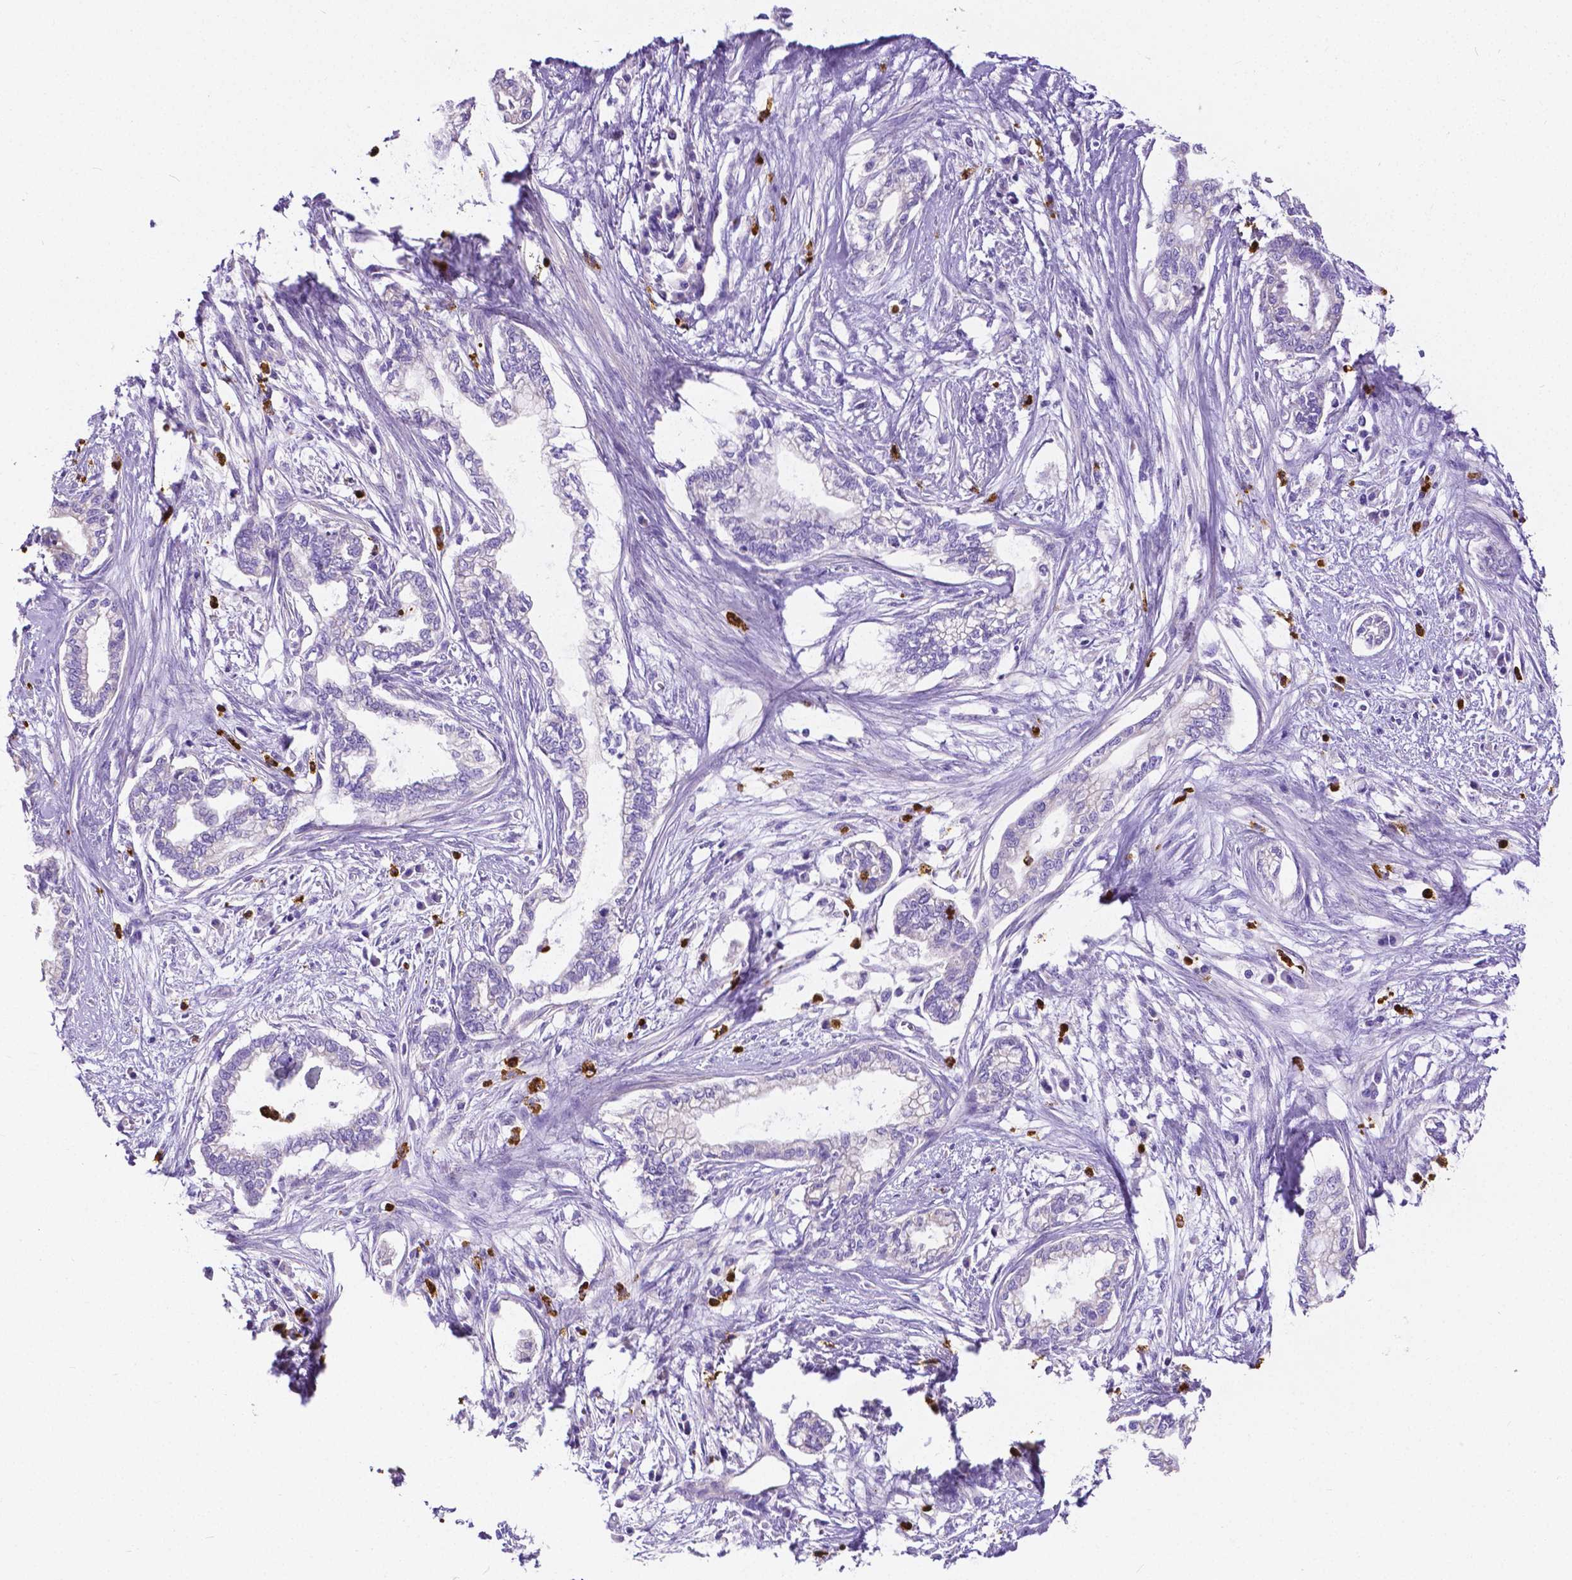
{"staining": {"intensity": "negative", "quantity": "none", "location": "none"}, "tissue": "cervical cancer", "cell_type": "Tumor cells", "image_type": "cancer", "snomed": [{"axis": "morphology", "description": "Adenocarcinoma, NOS"}, {"axis": "topography", "description": "Cervix"}], "caption": "Cervical cancer (adenocarcinoma) was stained to show a protein in brown. There is no significant staining in tumor cells. Brightfield microscopy of IHC stained with DAB (brown) and hematoxylin (blue), captured at high magnification.", "gene": "MMP9", "patient": {"sex": "female", "age": 62}}